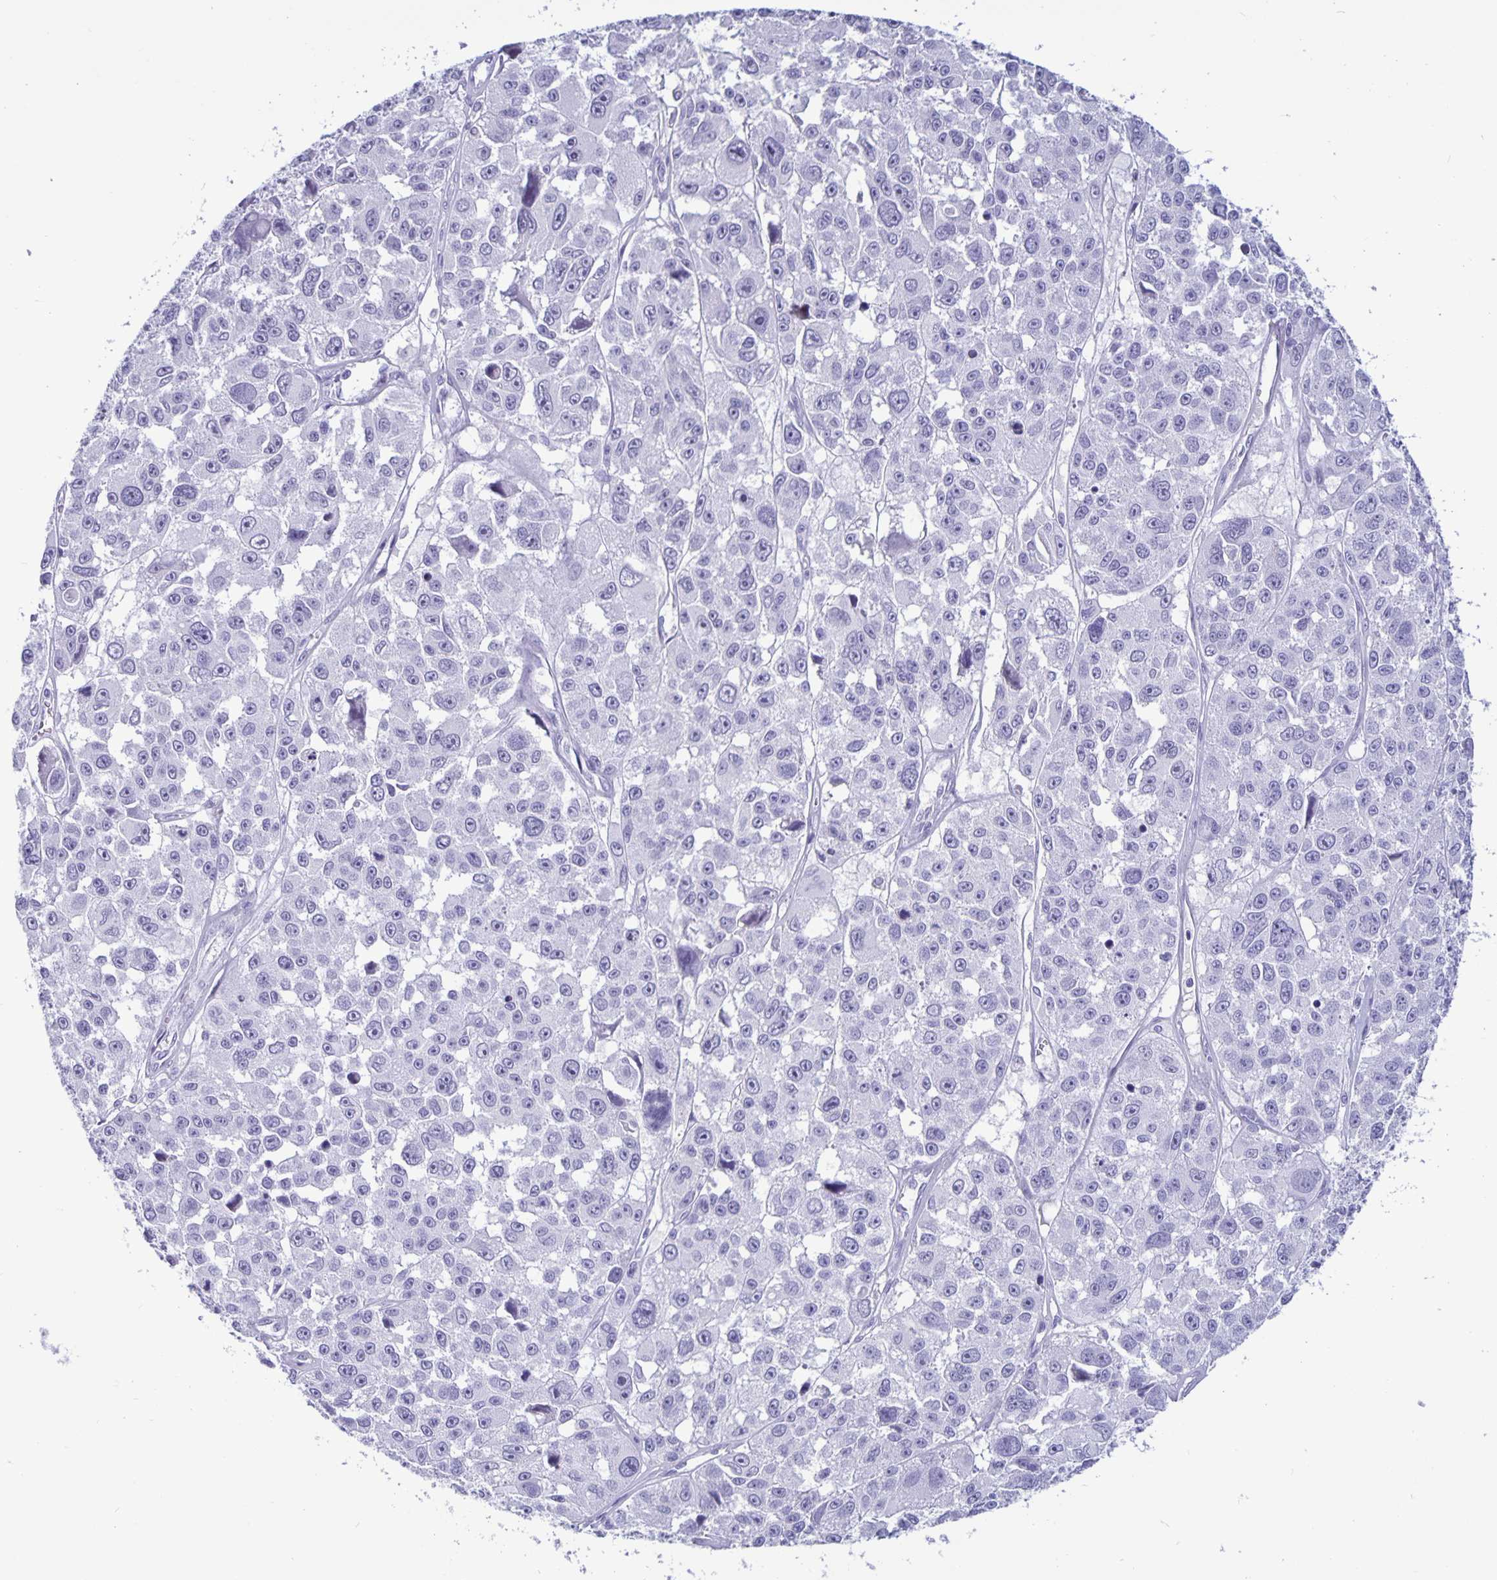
{"staining": {"intensity": "negative", "quantity": "none", "location": "none"}, "tissue": "melanoma", "cell_type": "Tumor cells", "image_type": "cancer", "snomed": [{"axis": "morphology", "description": "Malignant melanoma, NOS"}, {"axis": "topography", "description": "Skin"}], "caption": "Tumor cells are negative for brown protein staining in malignant melanoma.", "gene": "BPIFA3", "patient": {"sex": "female", "age": 66}}